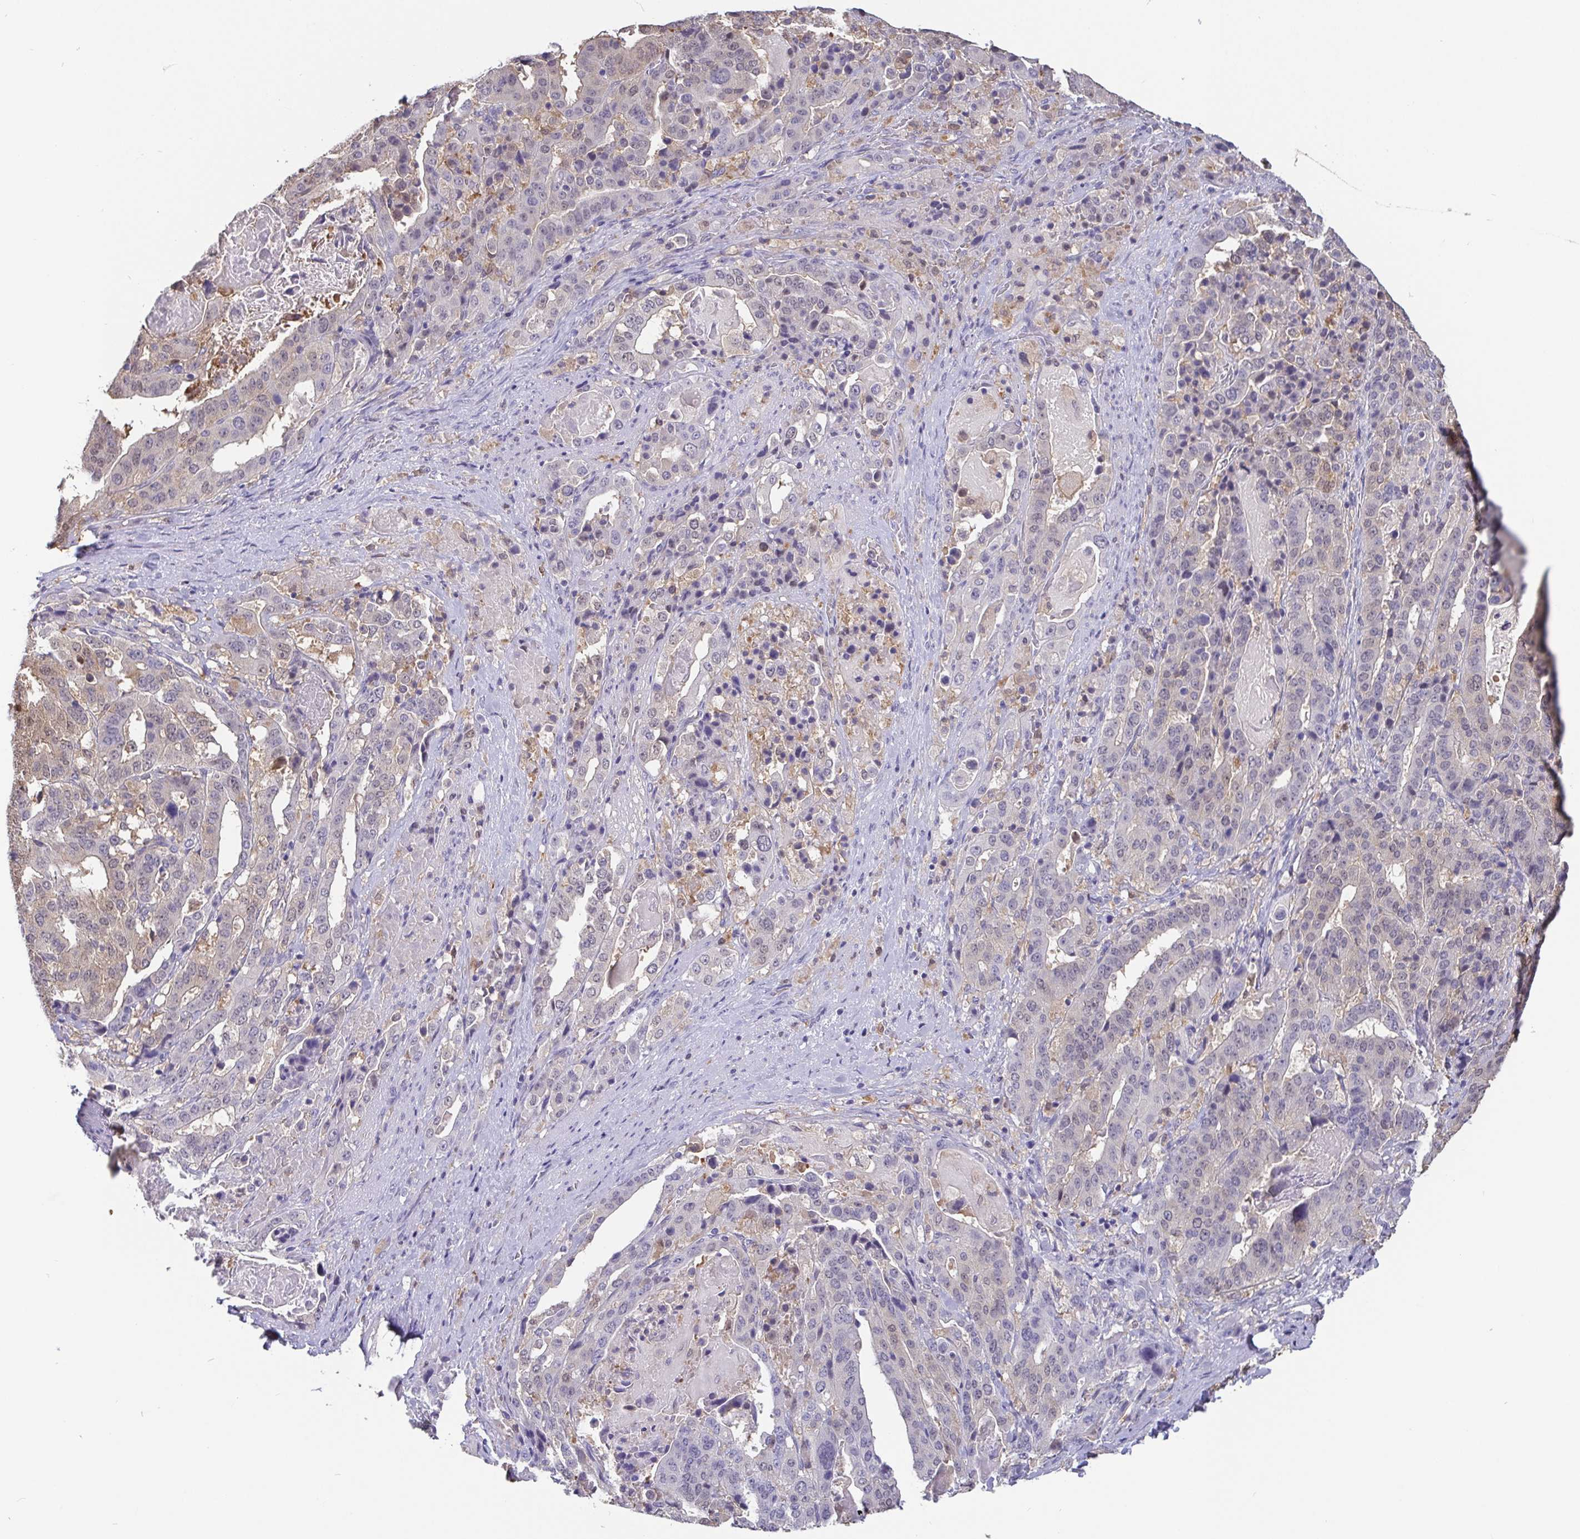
{"staining": {"intensity": "negative", "quantity": "none", "location": "none"}, "tissue": "stomach cancer", "cell_type": "Tumor cells", "image_type": "cancer", "snomed": [{"axis": "morphology", "description": "Adenocarcinoma, NOS"}, {"axis": "topography", "description": "Stomach"}], "caption": "Tumor cells are negative for brown protein staining in stomach cancer.", "gene": "IDH1", "patient": {"sex": "male", "age": 48}}